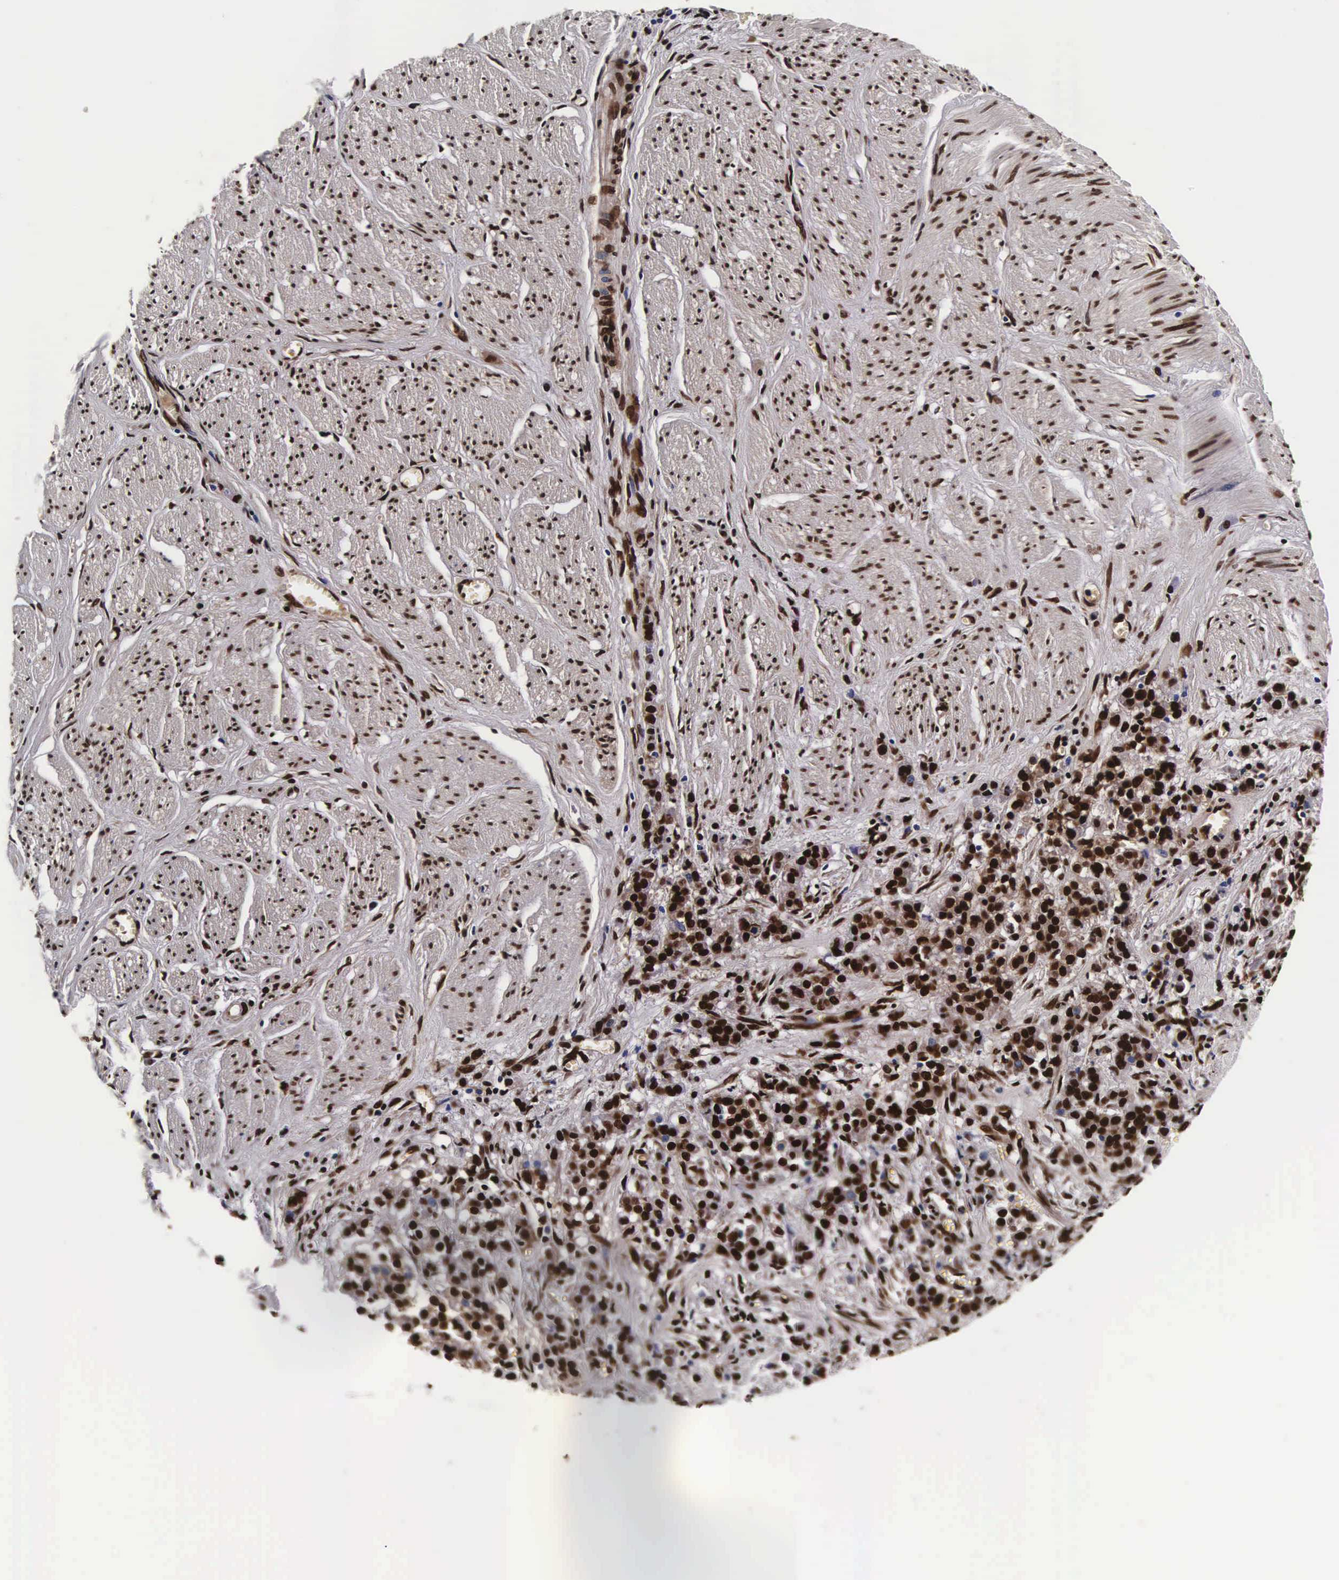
{"staining": {"intensity": "strong", "quantity": ">75%", "location": "nuclear"}, "tissue": "stomach cancer", "cell_type": "Tumor cells", "image_type": "cancer", "snomed": [{"axis": "morphology", "description": "Adenocarcinoma, NOS"}, {"axis": "topography", "description": "Stomach"}], "caption": "IHC staining of stomach cancer, which demonstrates high levels of strong nuclear staining in approximately >75% of tumor cells indicating strong nuclear protein positivity. The staining was performed using DAB (3,3'-diaminobenzidine) (brown) for protein detection and nuclei were counterstained in hematoxylin (blue).", "gene": "PABPN1", "patient": {"sex": "male", "age": 72}}